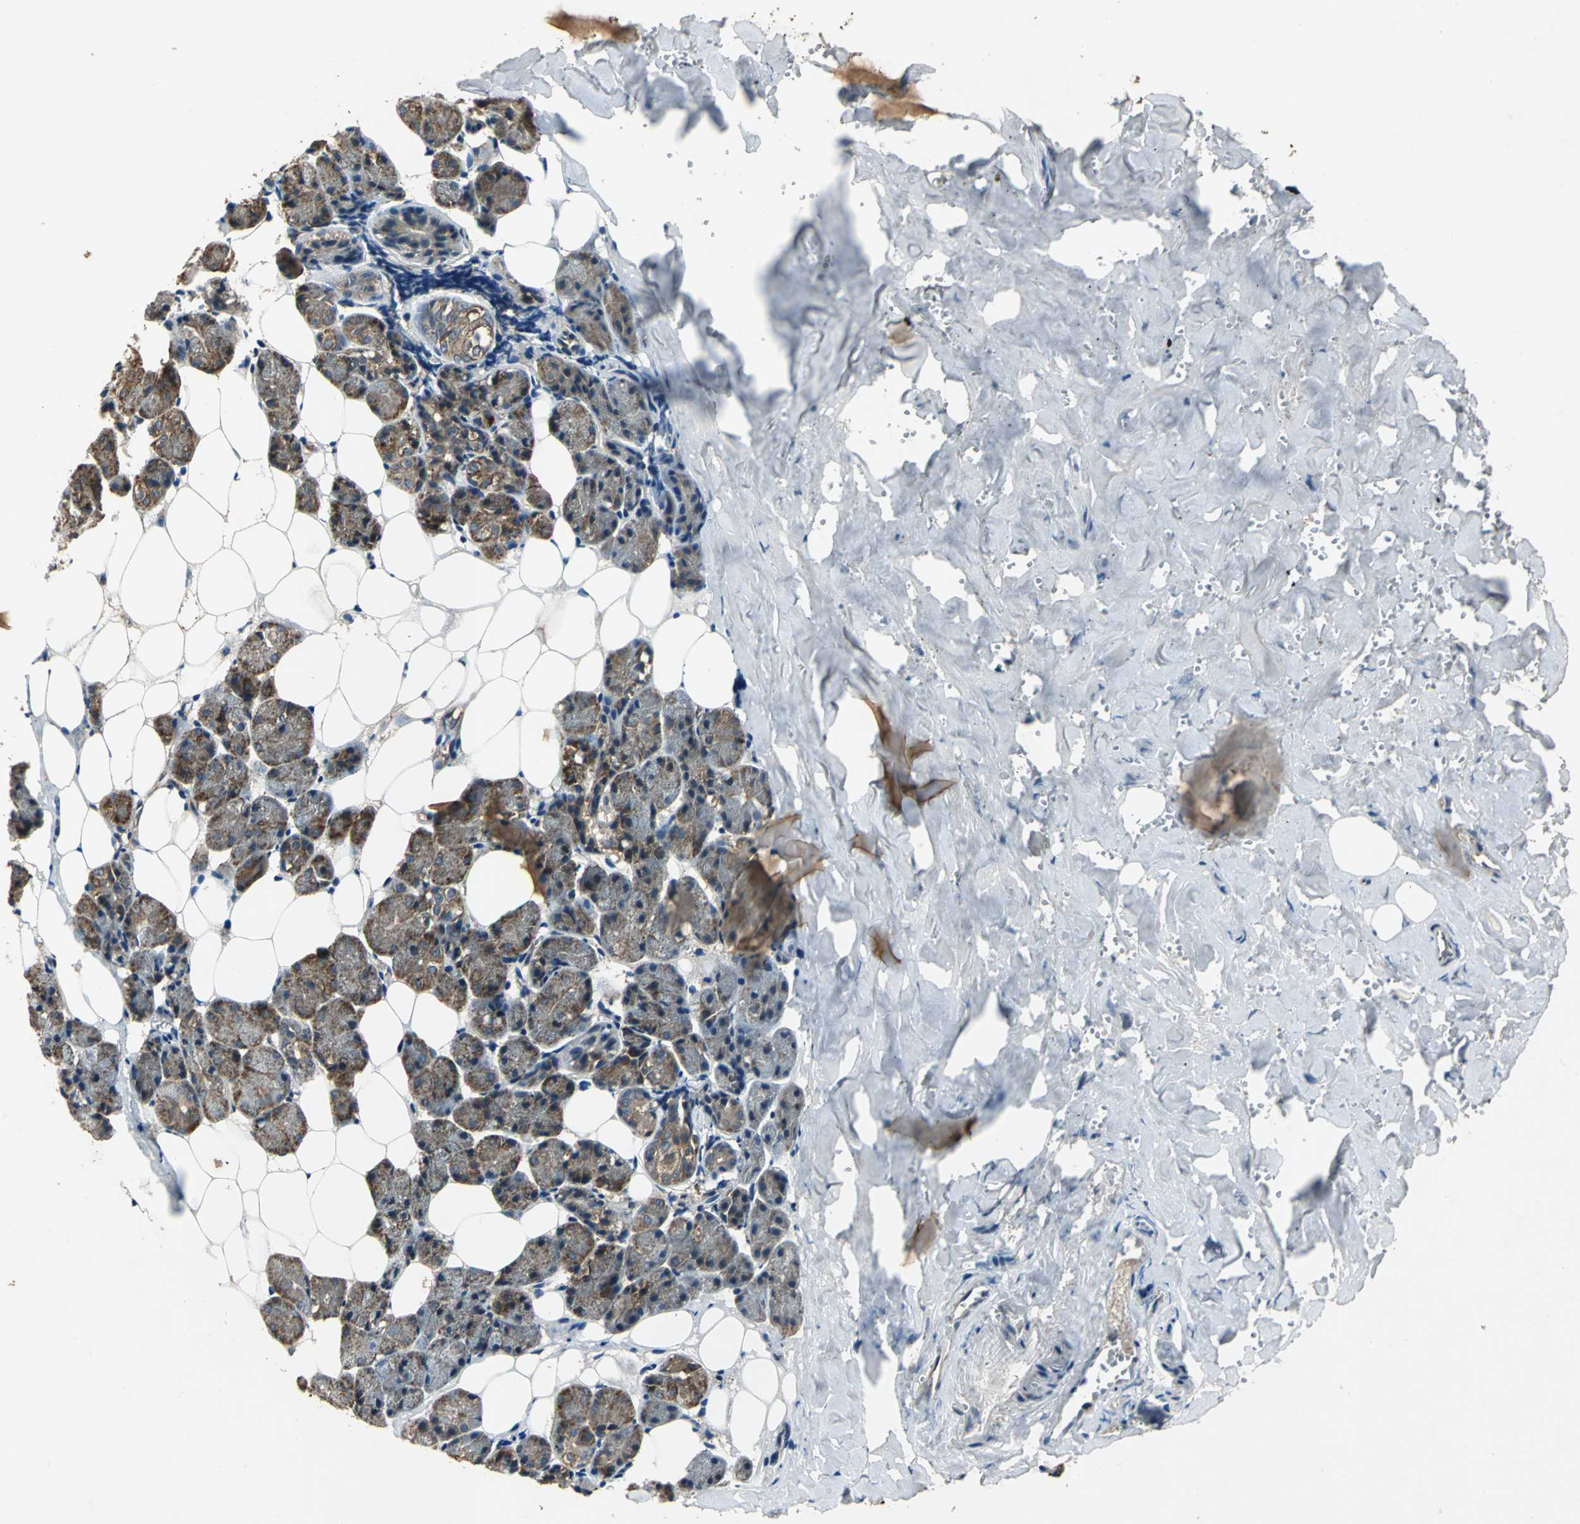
{"staining": {"intensity": "strong", "quantity": ">75%", "location": "cytoplasmic/membranous"}, "tissue": "salivary gland", "cell_type": "Glandular cells", "image_type": "normal", "snomed": [{"axis": "morphology", "description": "Normal tissue, NOS"}, {"axis": "morphology", "description": "Adenoma, NOS"}, {"axis": "topography", "description": "Salivary gland"}], "caption": "Glandular cells exhibit high levels of strong cytoplasmic/membranous positivity in about >75% of cells in normal salivary gland. (brown staining indicates protein expression, while blue staining denotes nuclei).", "gene": "ZNF608", "patient": {"sex": "female", "age": 32}}